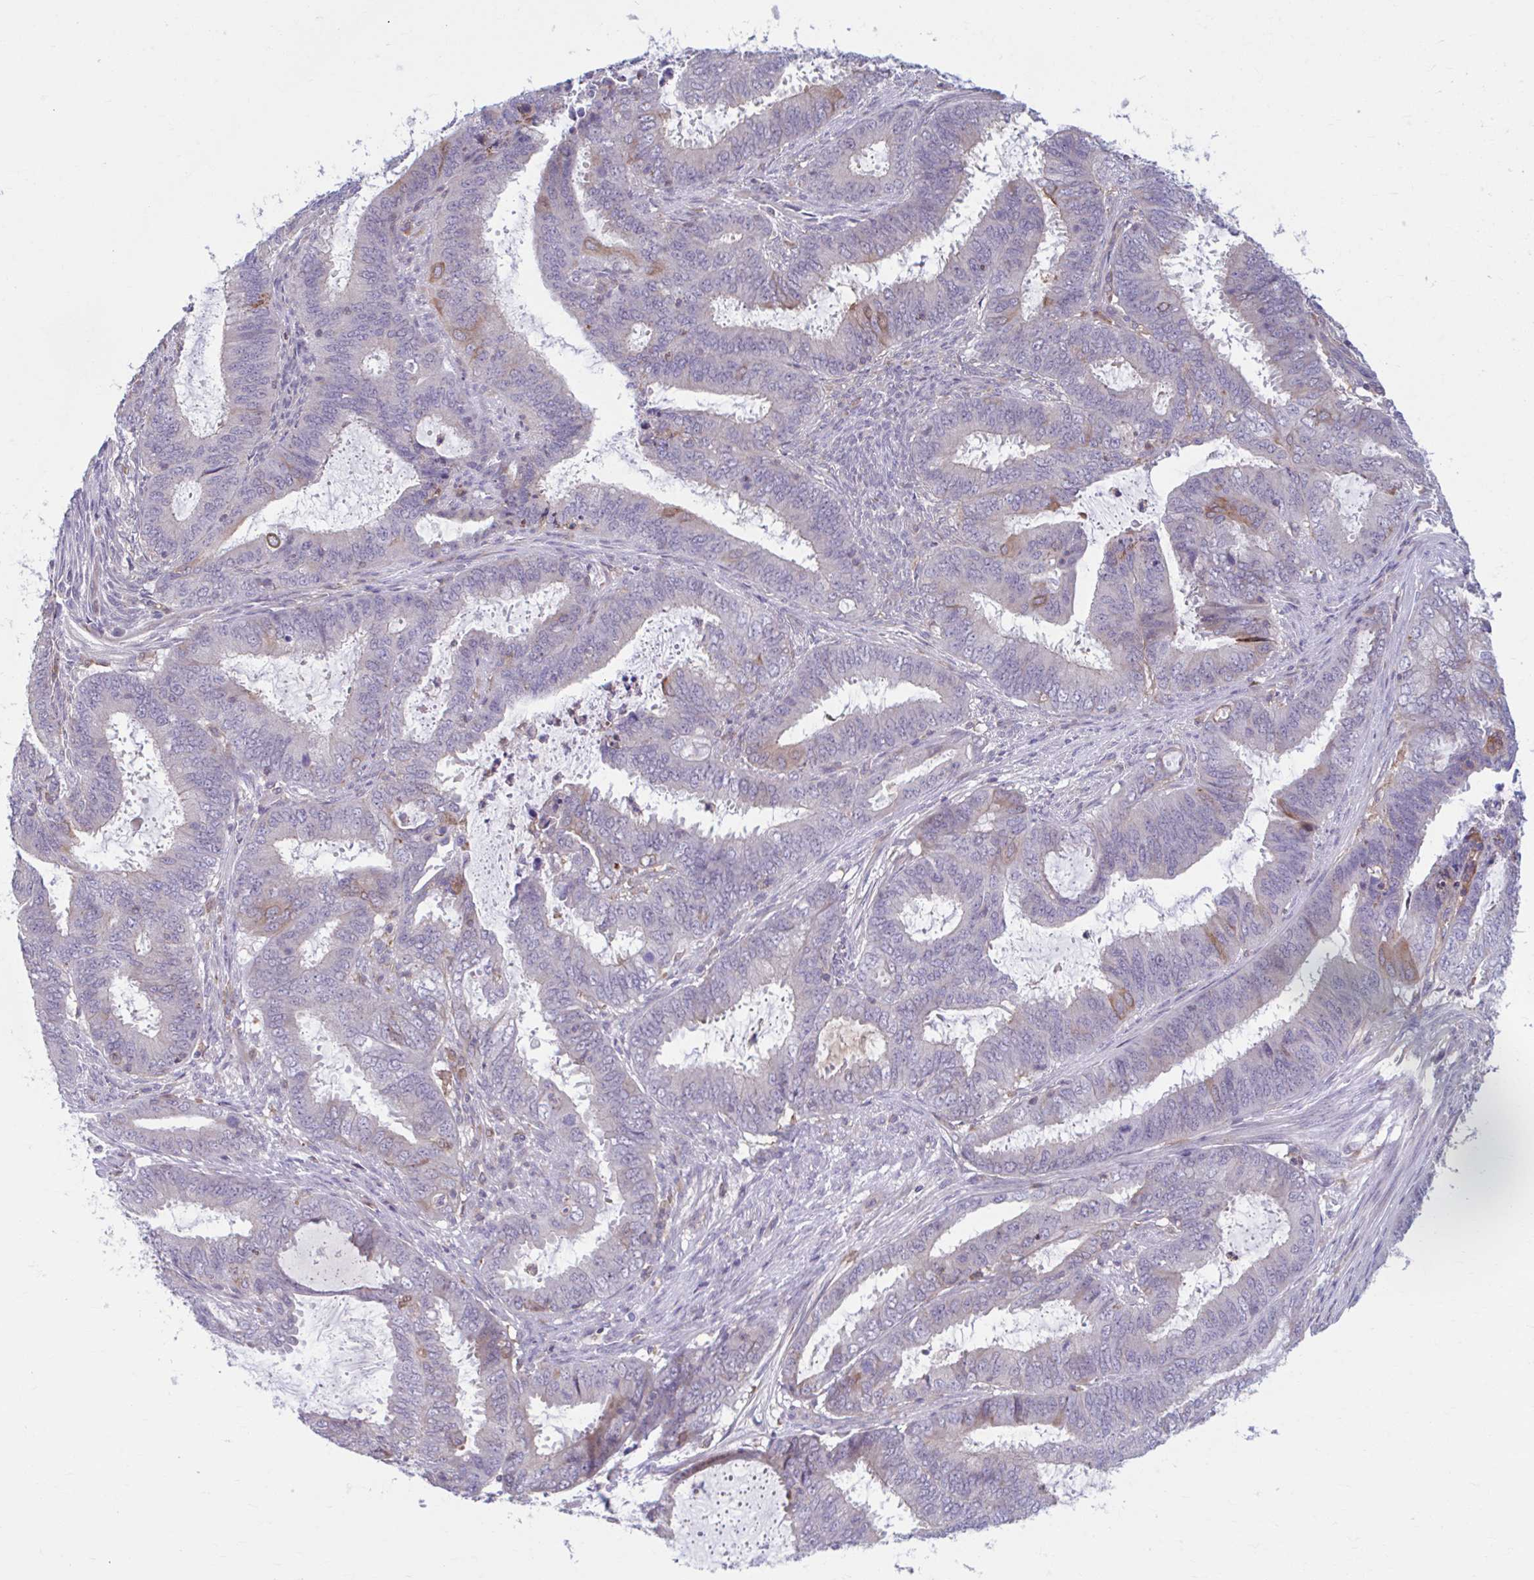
{"staining": {"intensity": "moderate", "quantity": "<25%", "location": "cytoplasmic/membranous"}, "tissue": "endometrial cancer", "cell_type": "Tumor cells", "image_type": "cancer", "snomed": [{"axis": "morphology", "description": "Adenocarcinoma, NOS"}, {"axis": "topography", "description": "Endometrium"}], "caption": "Immunohistochemistry photomicrograph of neoplastic tissue: human endometrial cancer (adenocarcinoma) stained using immunohistochemistry (IHC) demonstrates low levels of moderate protein expression localized specifically in the cytoplasmic/membranous of tumor cells, appearing as a cytoplasmic/membranous brown color.", "gene": "ADAT3", "patient": {"sex": "female", "age": 51}}